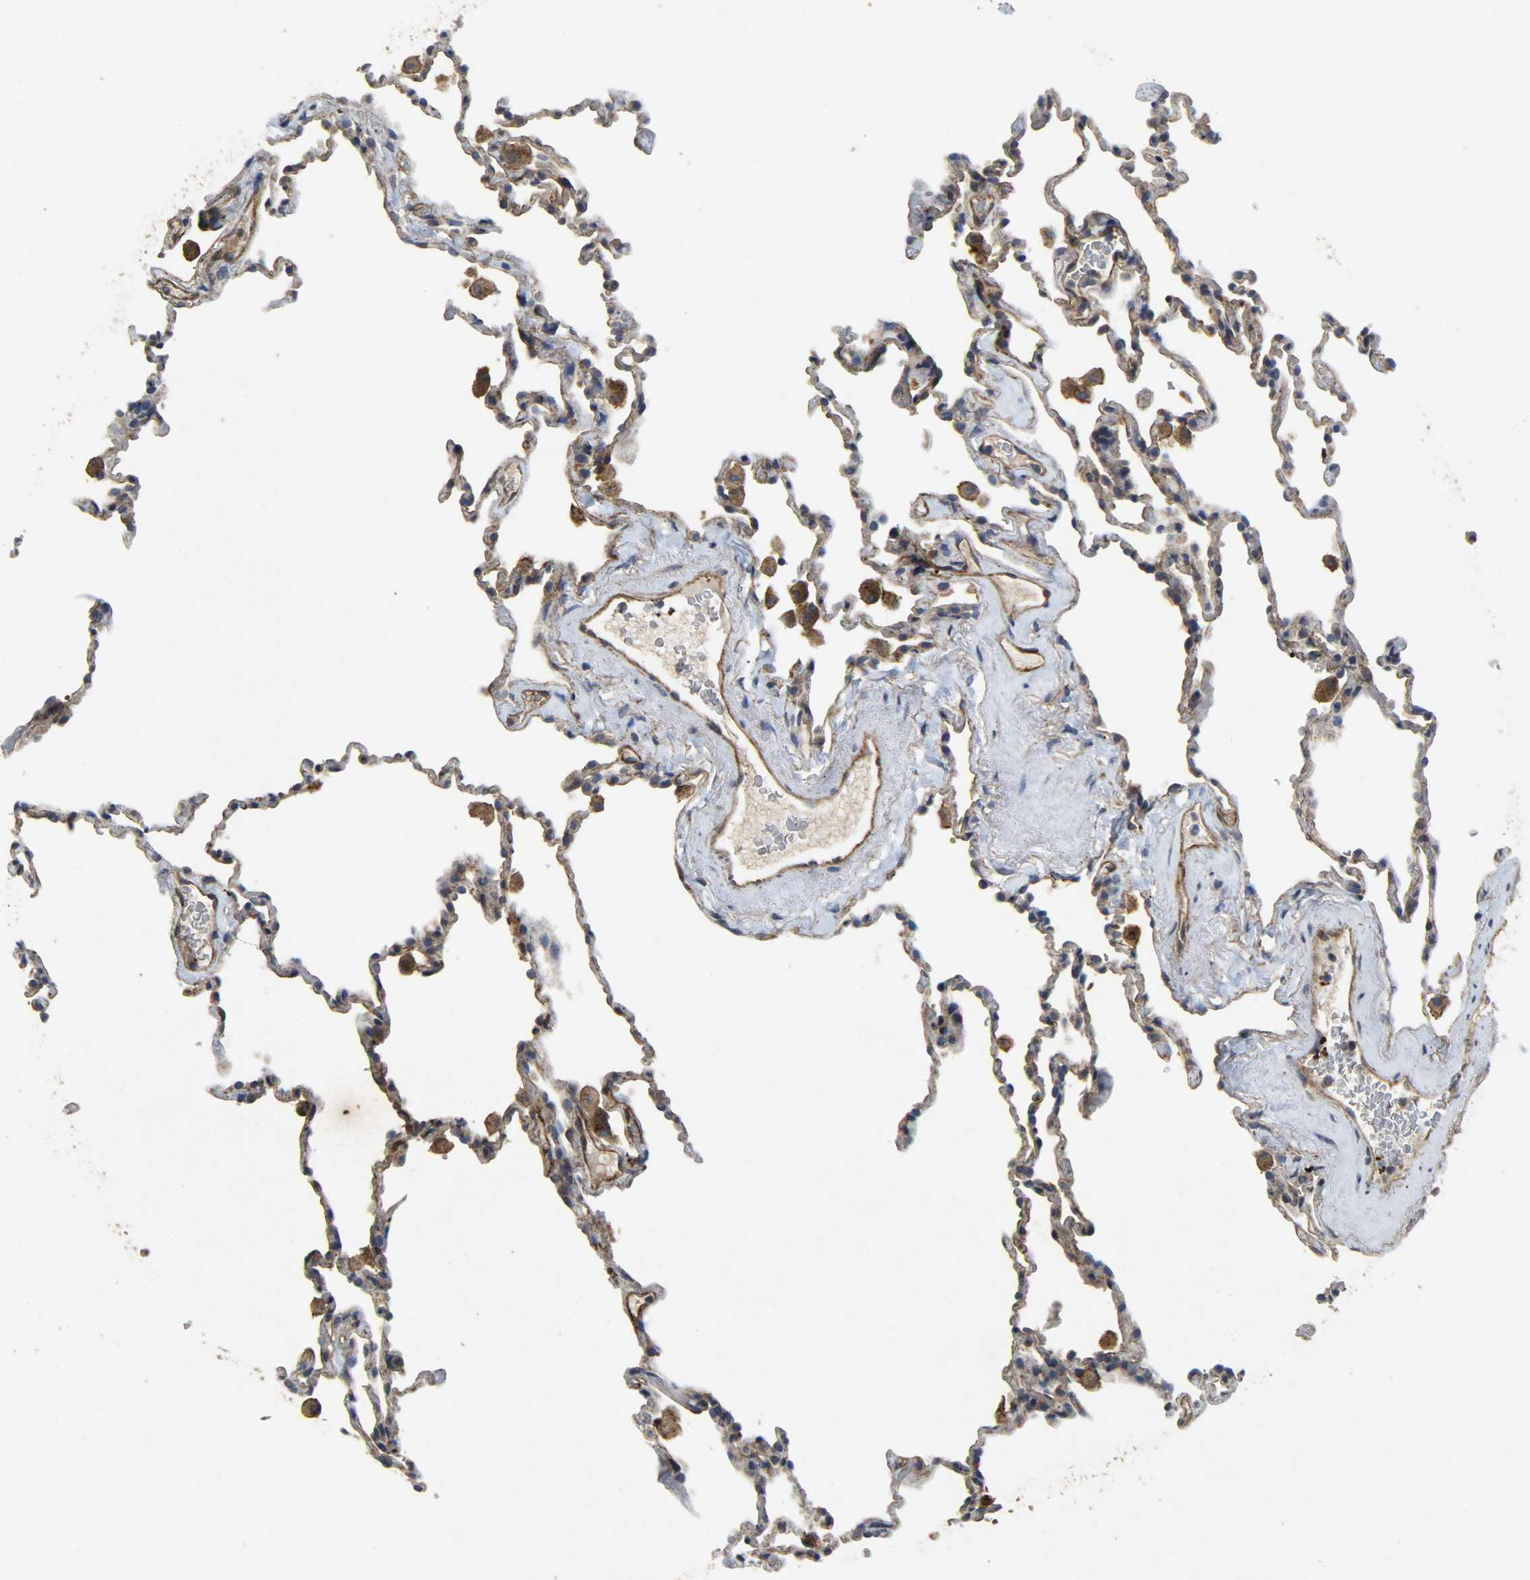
{"staining": {"intensity": "negative", "quantity": "none", "location": "none"}, "tissue": "lung", "cell_type": "Alveolar cells", "image_type": "normal", "snomed": [{"axis": "morphology", "description": "Normal tissue, NOS"}, {"axis": "morphology", "description": "Soft tissue tumor metastatic"}, {"axis": "topography", "description": "Lung"}], "caption": "This is an immunohistochemistry (IHC) histopathology image of unremarkable lung. There is no expression in alveolar cells.", "gene": "TPM4", "patient": {"sex": "male", "age": 59}}